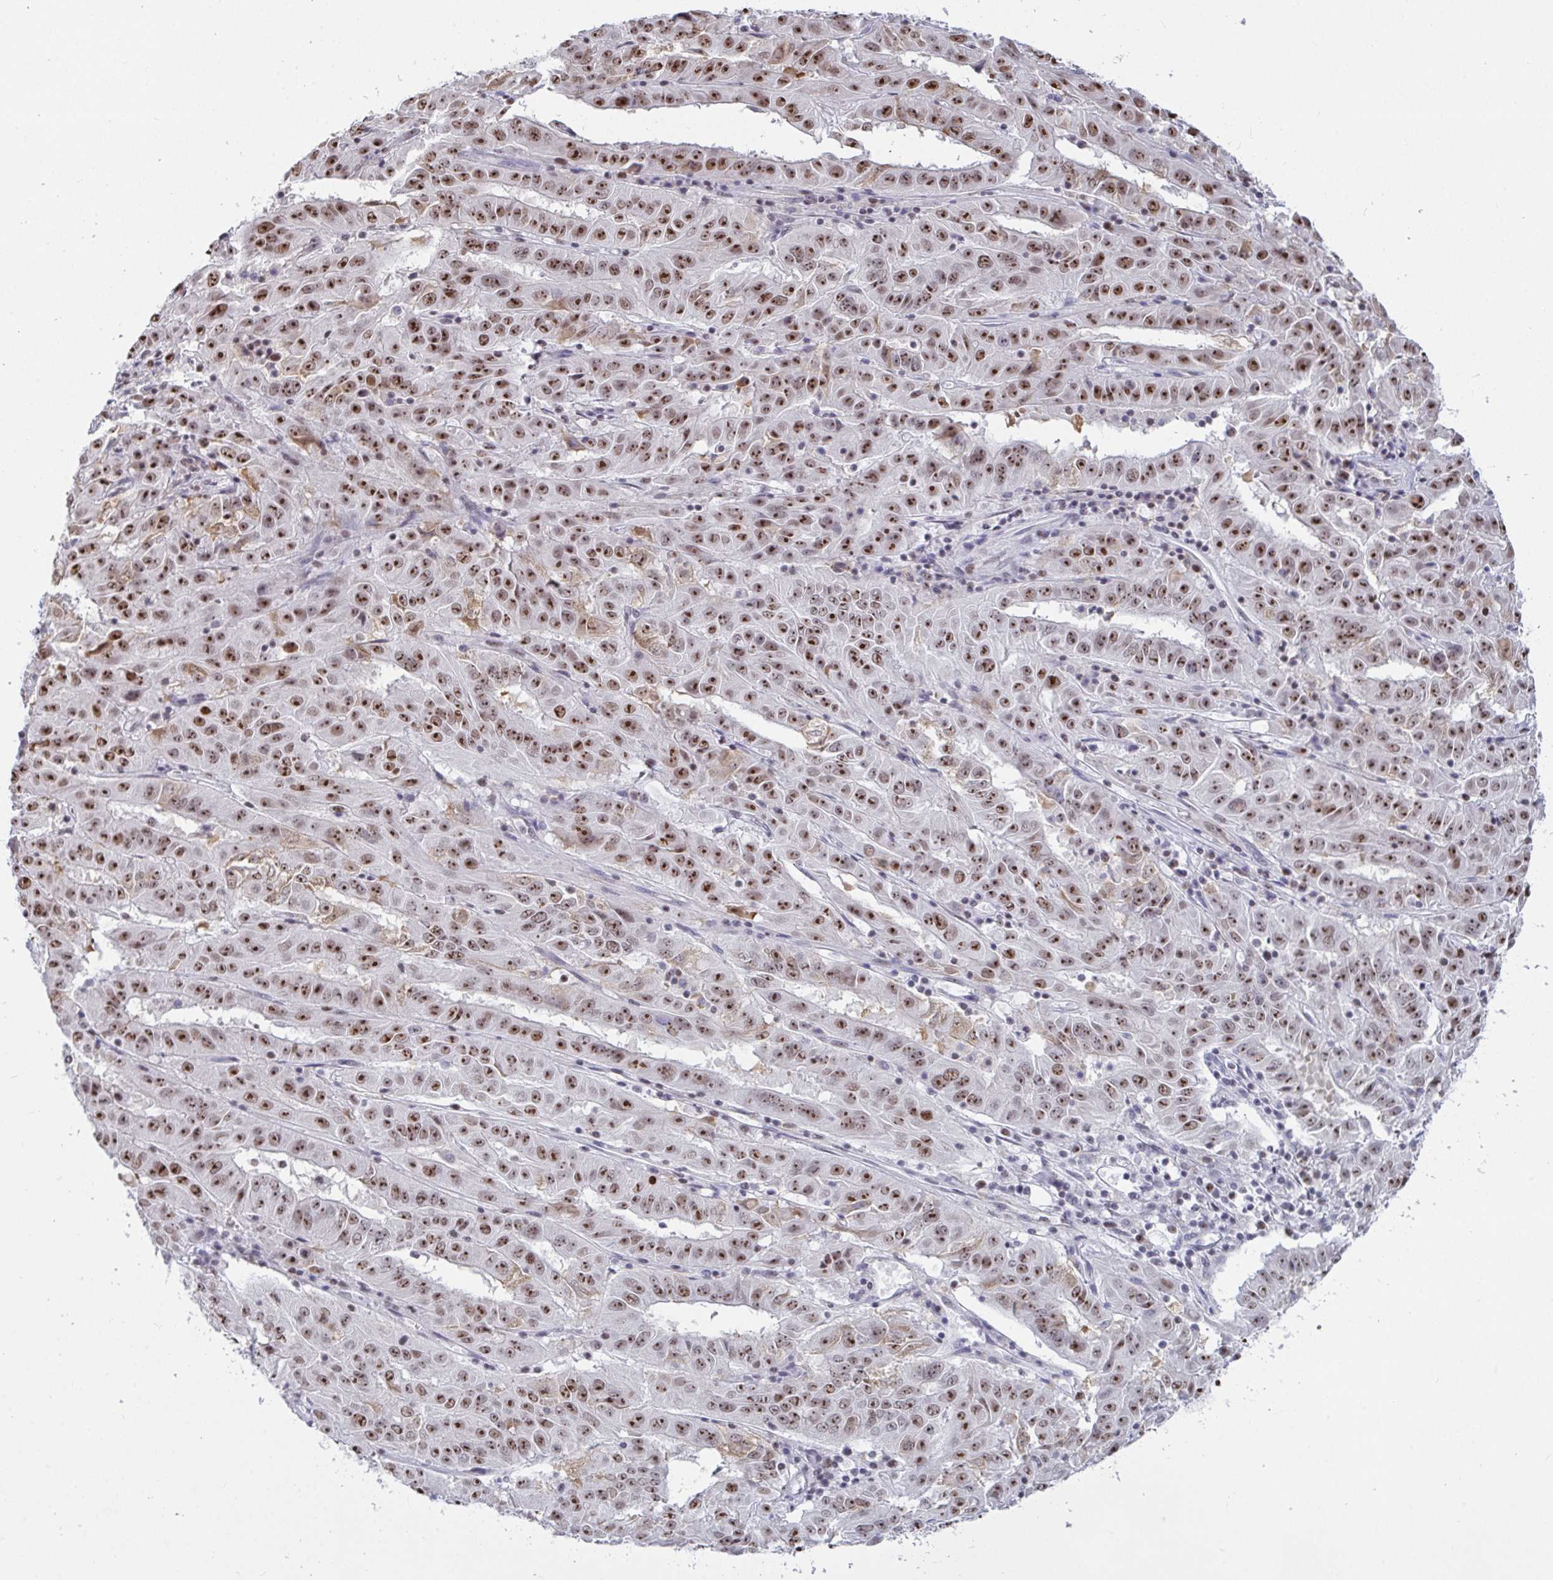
{"staining": {"intensity": "moderate", "quantity": ">75%", "location": "nuclear"}, "tissue": "pancreatic cancer", "cell_type": "Tumor cells", "image_type": "cancer", "snomed": [{"axis": "morphology", "description": "Adenocarcinoma, NOS"}, {"axis": "topography", "description": "Pancreas"}], "caption": "There is medium levels of moderate nuclear positivity in tumor cells of pancreatic cancer (adenocarcinoma), as demonstrated by immunohistochemical staining (brown color).", "gene": "SUPT16H", "patient": {"sex": "male", "age": 63}}